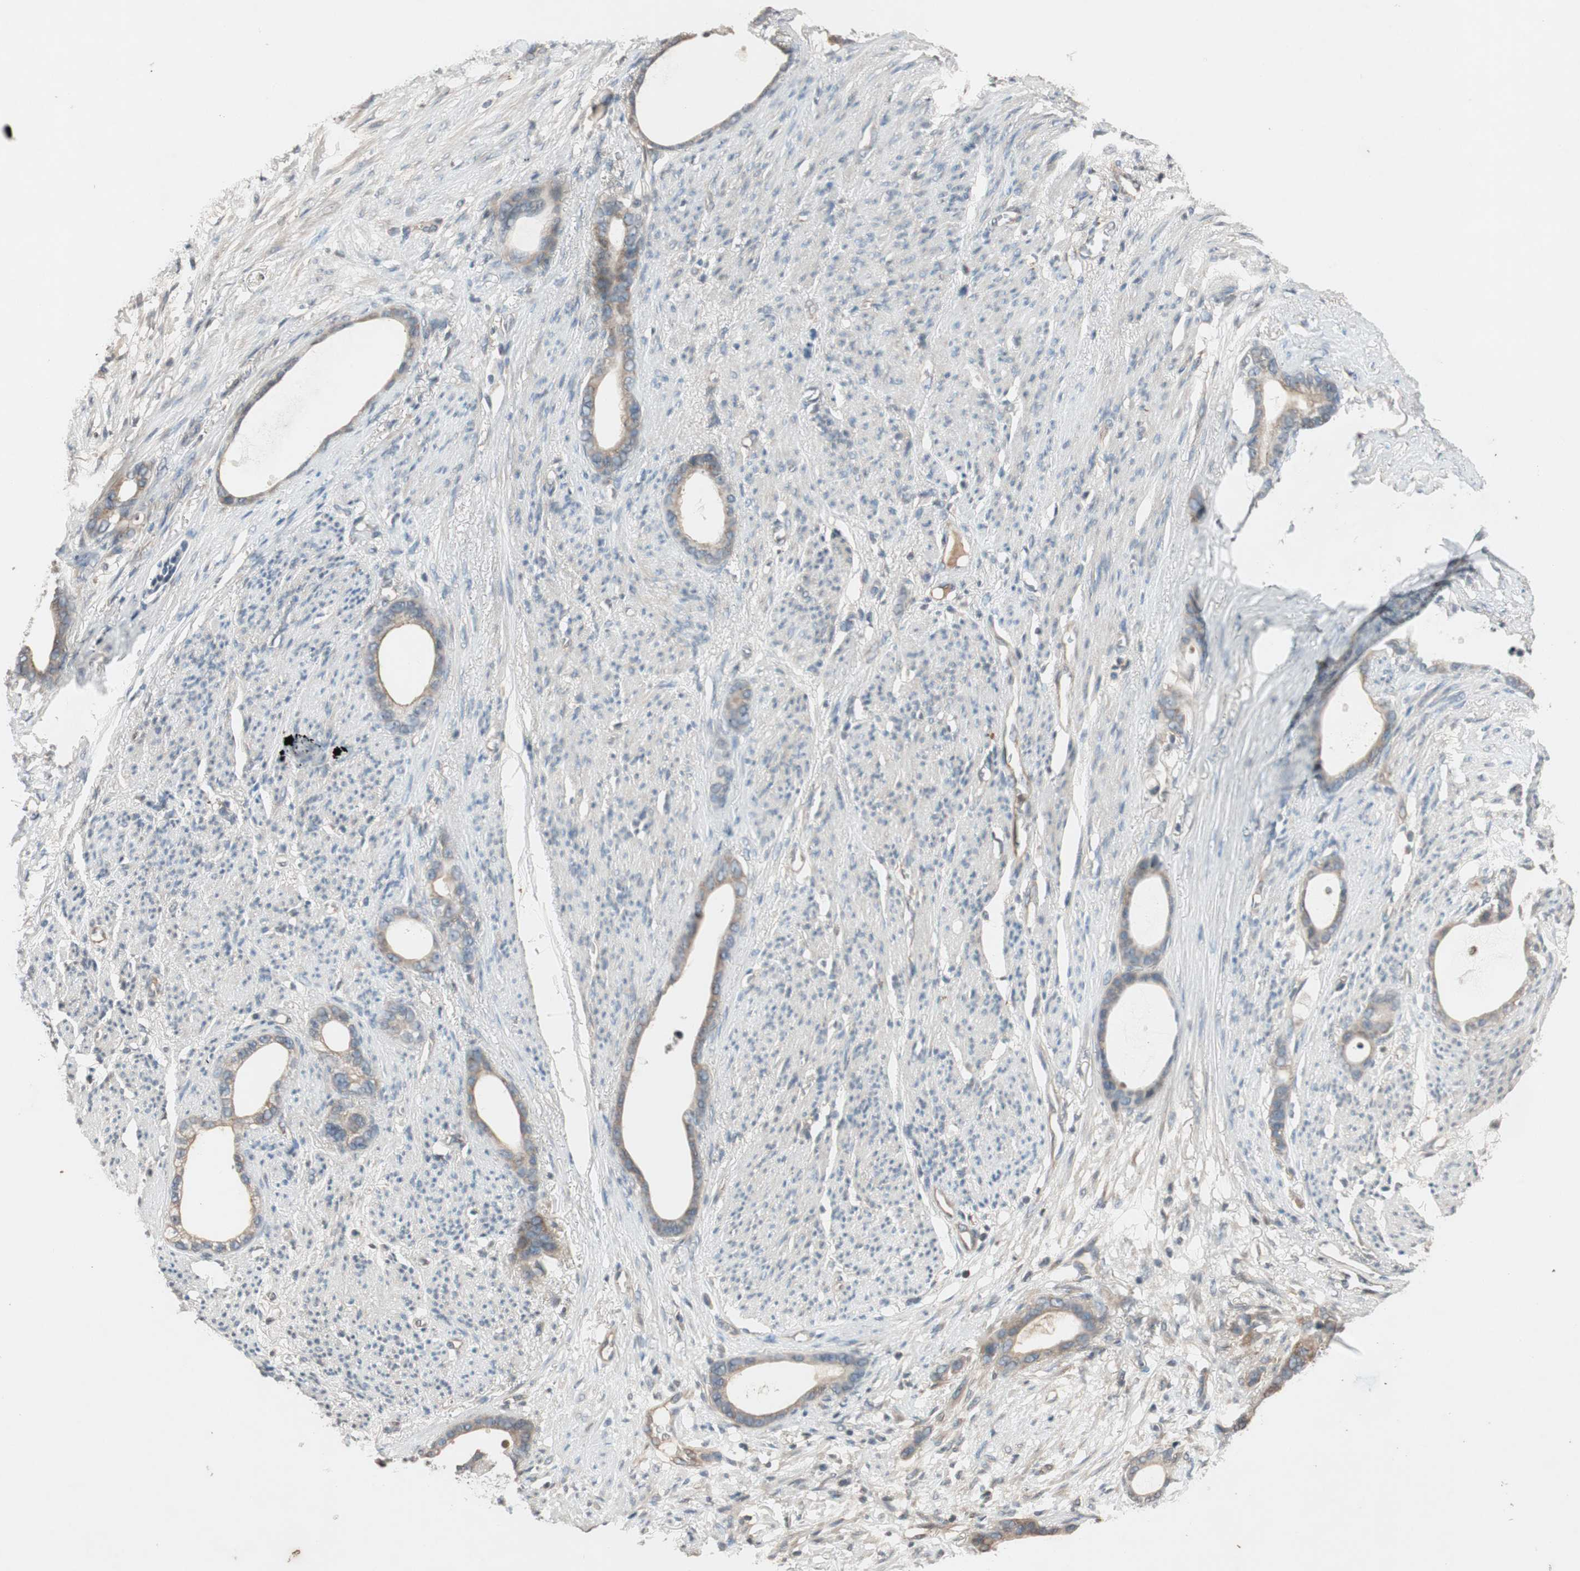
{"staining": {"intensity": "moderate", "quantity": ">75%", "location": "cytoplasmic/membranous"}, "tissue": "stomach cancer", "cell_type": "Tumor cells", "image_type": "cancer", "snomed": [{"axis": "morphology", "description": "Adenocarcinoma, NOS"}, {"axis": "topography", "description": "Stomach"}], "caption": "Immunohistochemical staining of stomach cancer reveals medium levels of moderate cytoplasmic/membranous expression in about >75% of tumor cells. (DAB IHC with brightfield microscopy, high magnification).", "gene": "GCLM", "patient": {"sex": "female", "age": 75}}